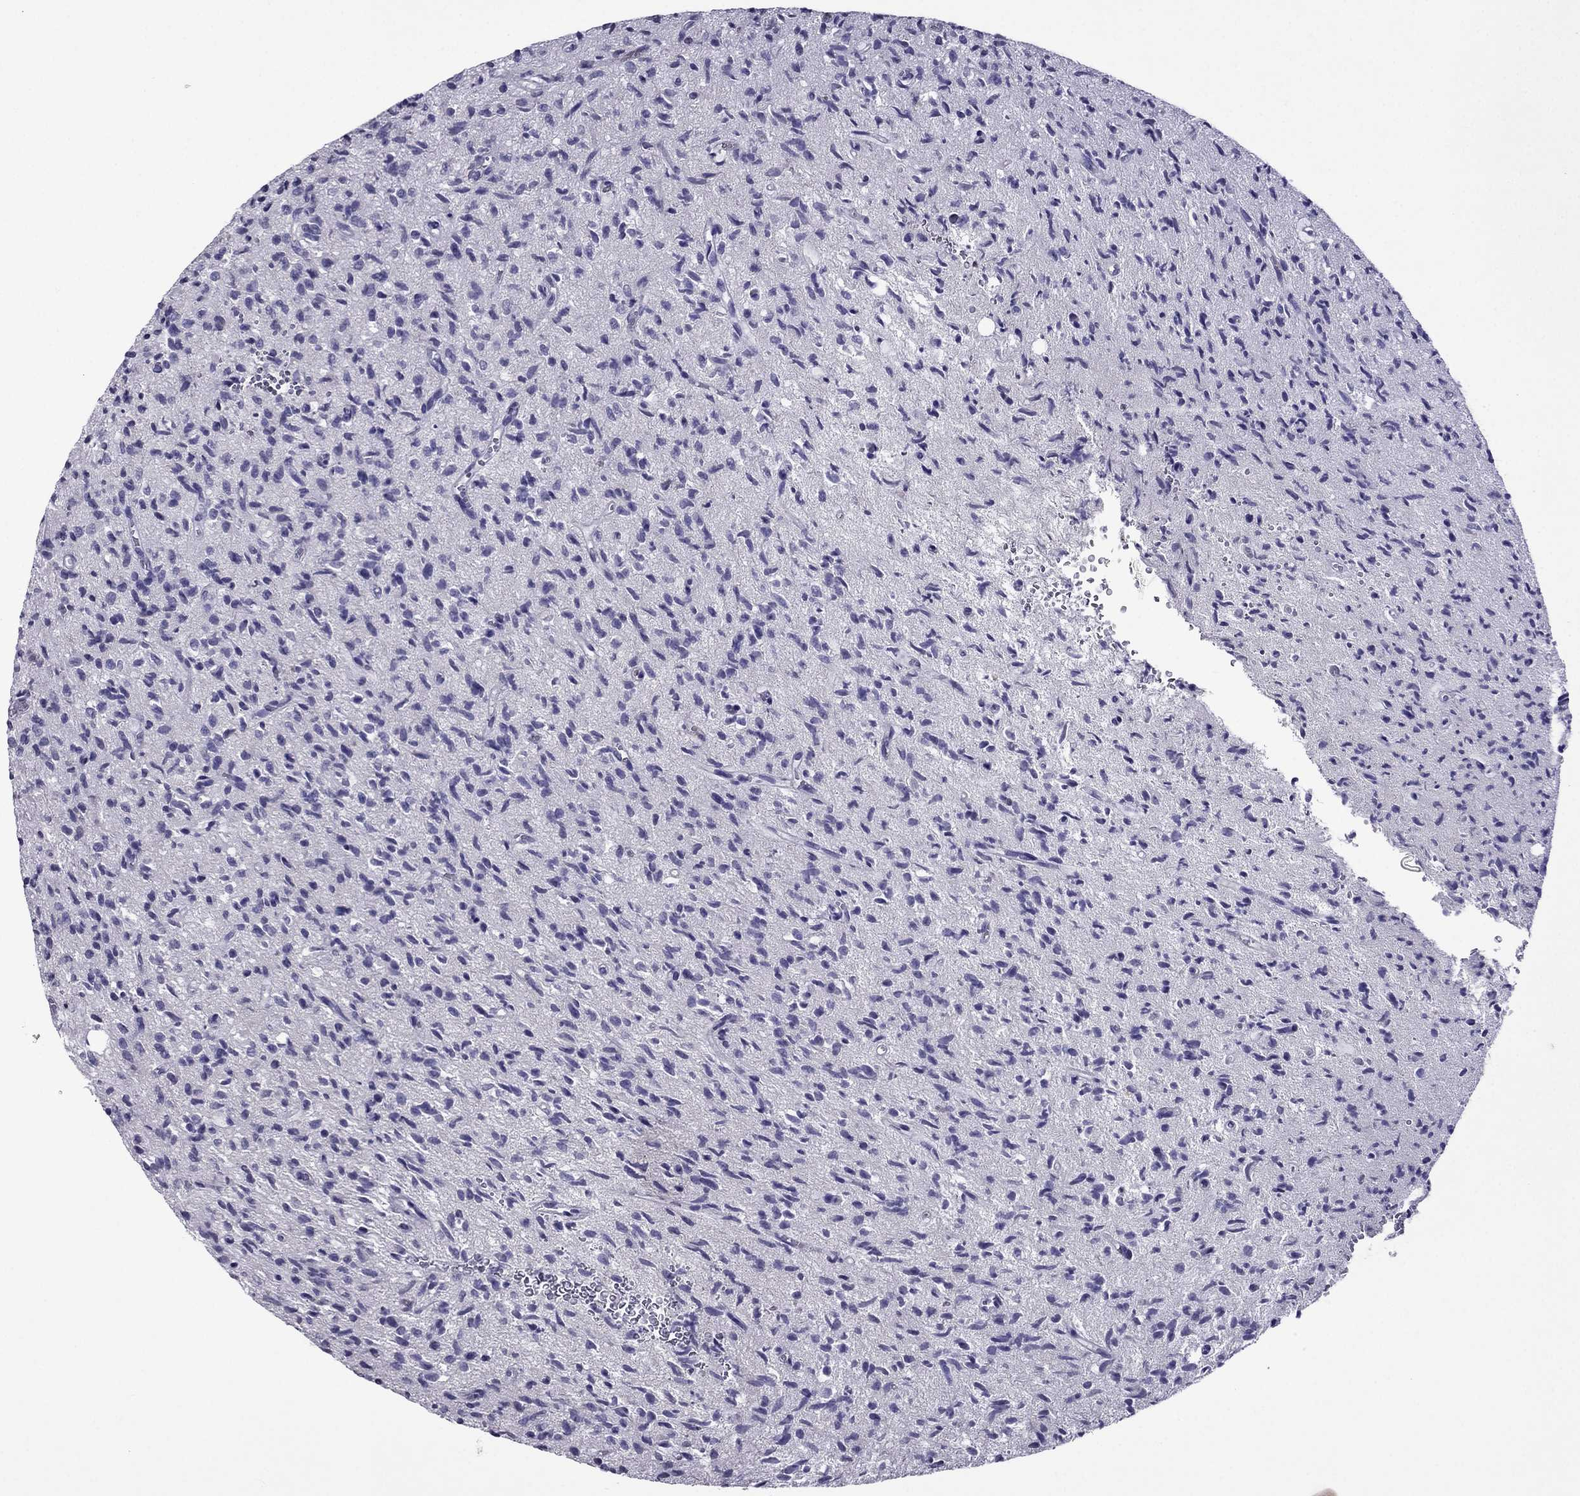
{"staining": {"intensity": "negative", "quantity": "none", "location": "none"}, "tissue": "glioma", "cell_type": "Tumor cells", "image_type": "cancer", "snomed": [{"axis": "morphology", "description": "Glioma, malignant, High grade"}, {"axis": "topography", "description": "Brain"}], "caption": "Tumor cells are negative for protein expression in human malignant high-grade glioma.", "gene": "SPTBN4", "patient": {"sex": "male", "age": 64}}